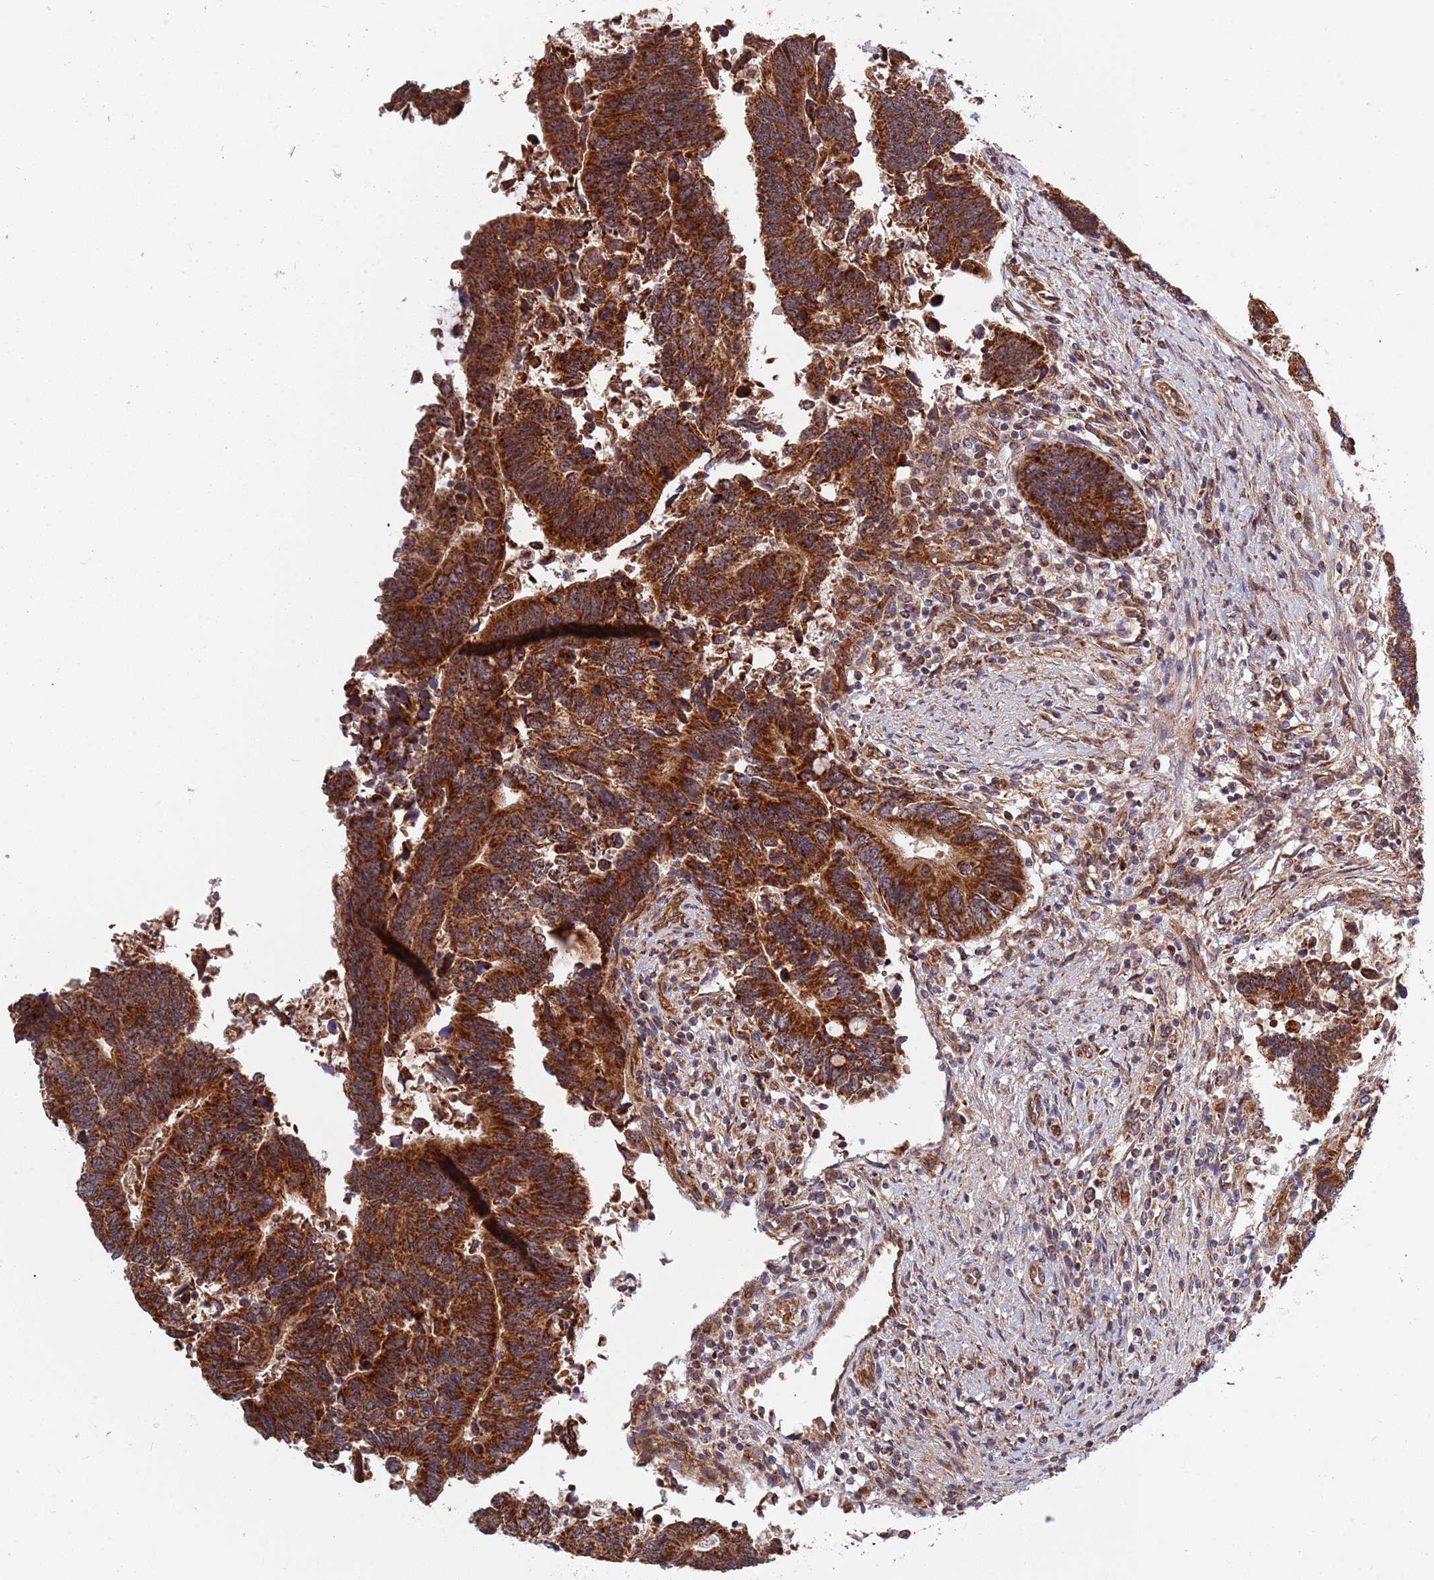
{"staining": {"intensity": "strong", "quantity": ">75%", "location": "cytoplasmic/membranous"}, "tissue": "colorectal cancer", "cell_type": "Tumor cells", "image_type": "cancer", "snomed": [{"axis": "morphology", "description": "Adenocarcinoma, NOS"}, {"axis": "topography", "description": "Colon"}], "caption": "Protein analysis of colorectal cancer (adenocarcinoma) tissue shows strong cytoplasmic/membranous expression in approximately >75% of tumor cells.", "gene": "DCHS1", "patient": {"sex": "male", "age": 87}}